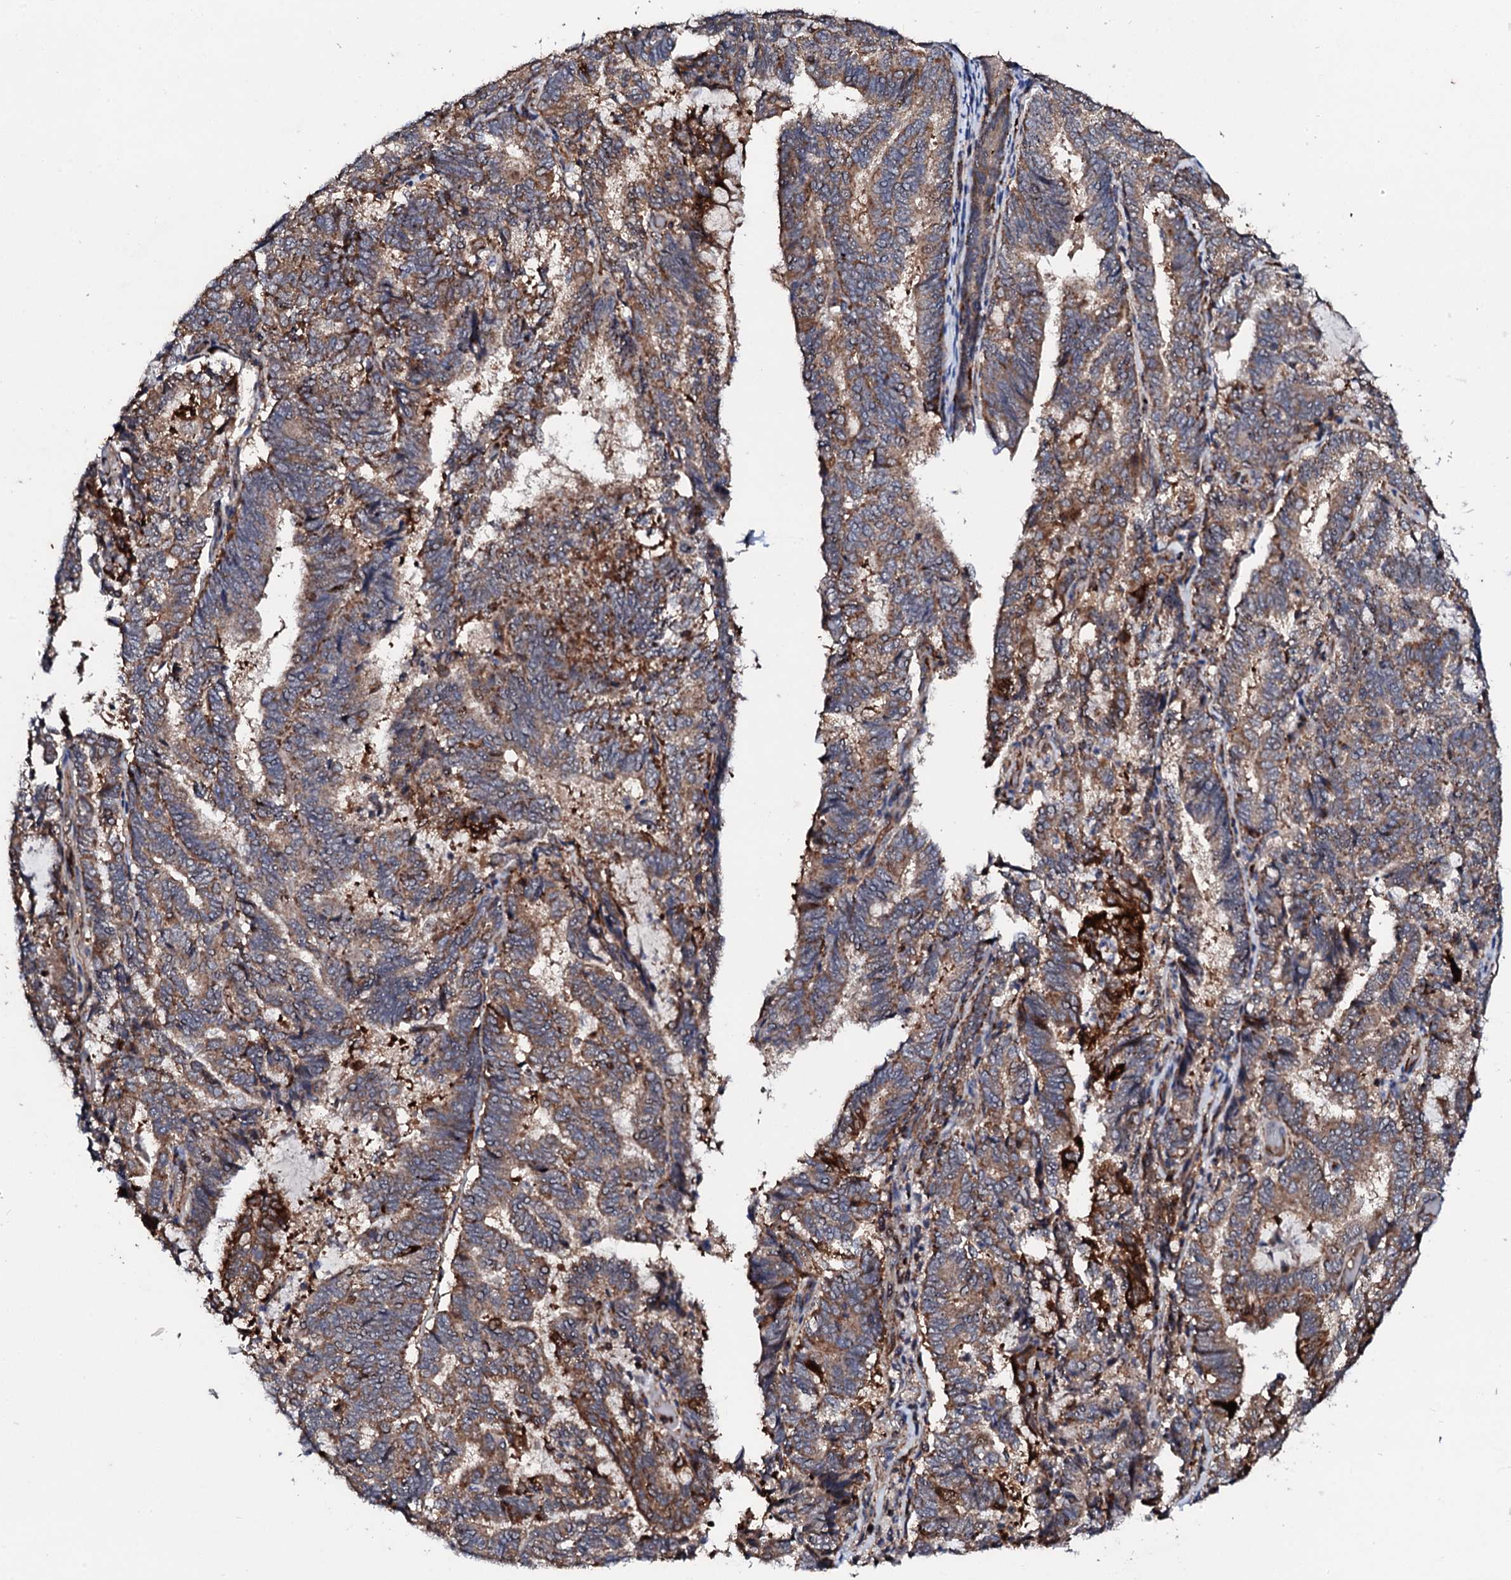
{"staining": {"intensity": "moderate", "quantity": ">75%", "location": "cytoplasmic/membranous"}, "tissue": "endometrial cancer", "cell_type": "Tumor cells", "image_type": "cancer", "snomed": [{"axis": "morphology", "description": "Adenocarcinoma, NOS"}, {"axis": "topography", "description": "Endometrium"}], "caption": "This histopathology image reveals adenocarcinoma (endometrial) stained with IHC to label a protein in brown. The cytoplasmic/membranous of tumor cells show moderate positivity for the protein. Nuclei are counter-stained blue.", "gene": "GTPBP4", "patient": {"sex": "female", "age": 80}}